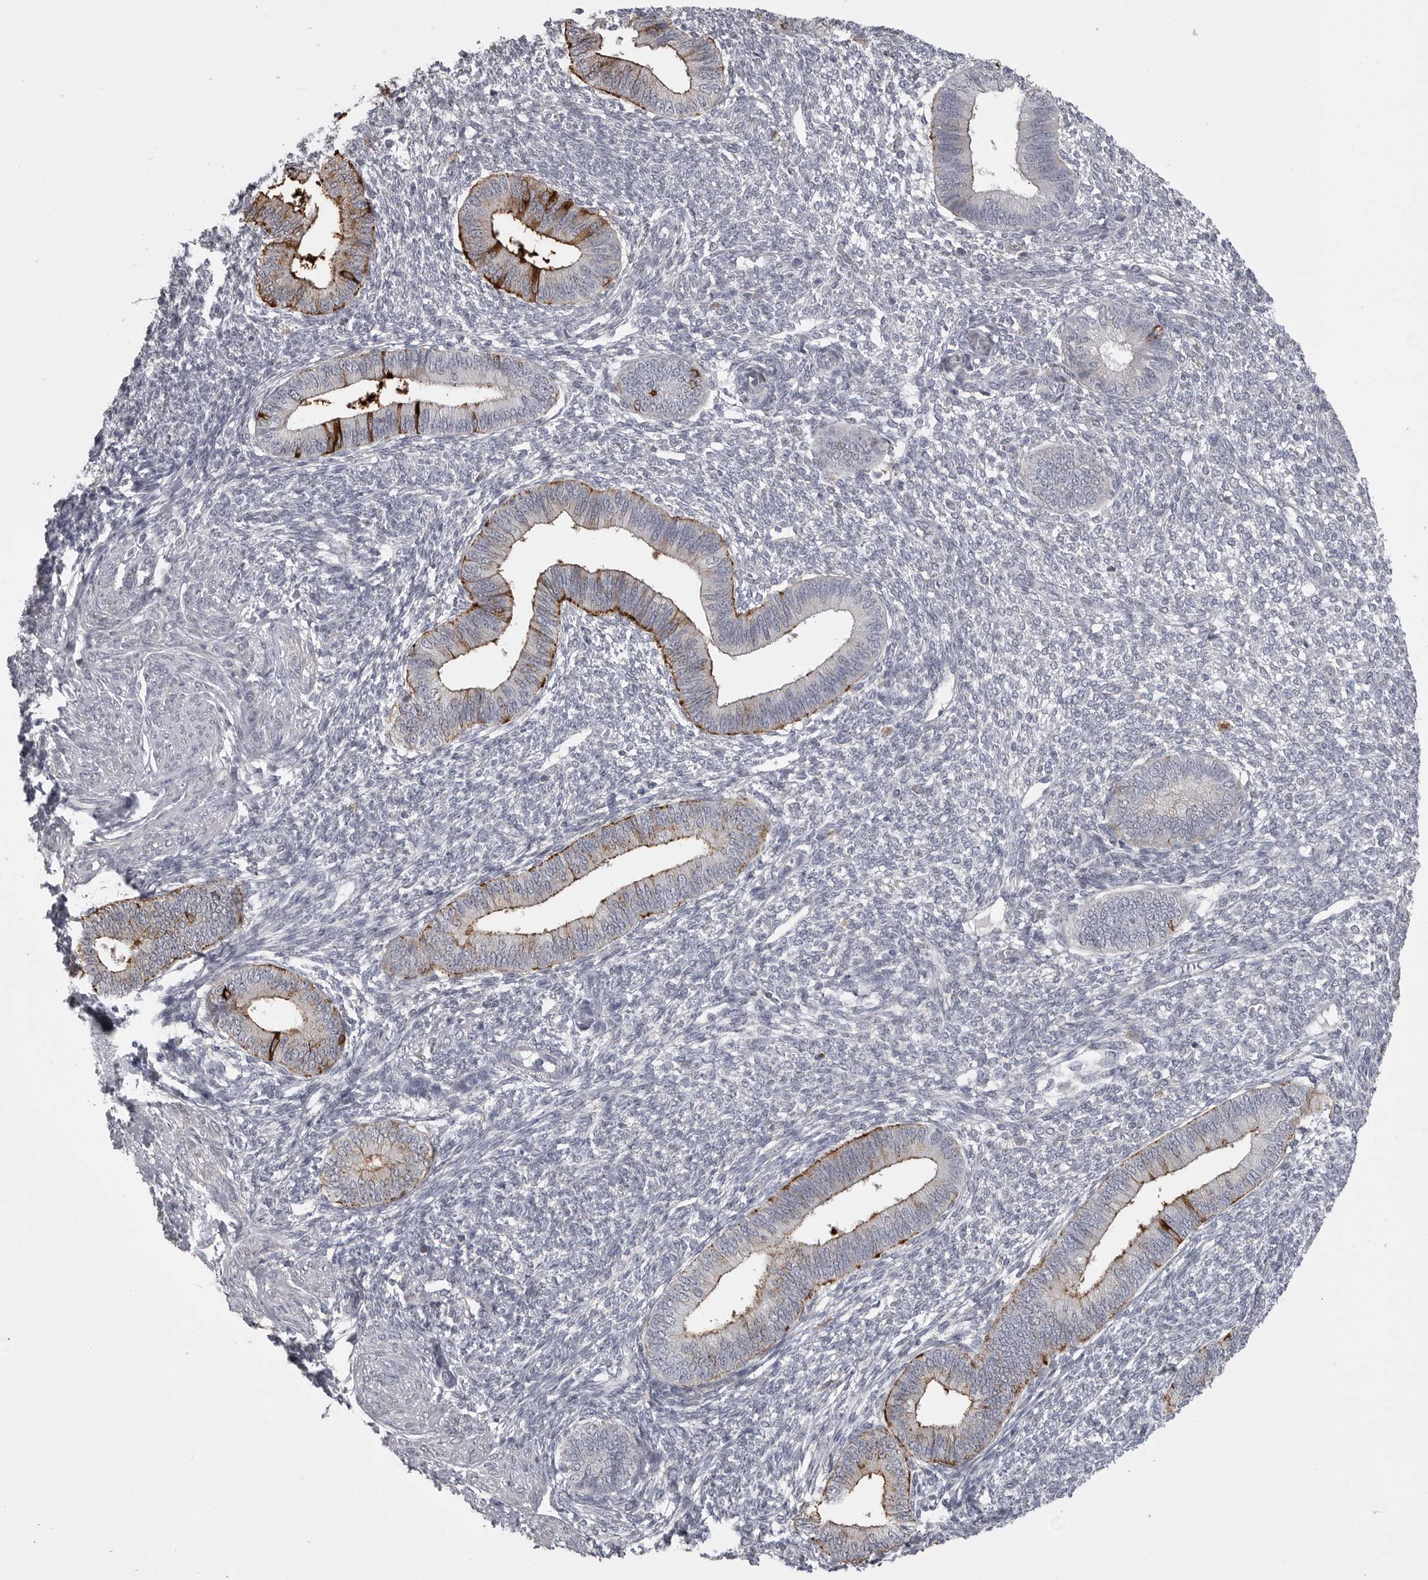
{"staining": {"intensity": "negative", "quantity": "none", "location": "none"}, "tissue": "endometrium", "cell_type": "Cells in endometrial stroma", "image_type": "normal", "snomed": [{"axis": "morphology", "description": "Normal tissue, NOS"}, {"axis": "topography", "description": "Endometrium"}], "caption": "Endometrium stained for a protein using immunohistochemistry reveals no staining cells in endometrial stroma.", "gene": "SERPING1", "patient": {"sex": "female", "age": 46}}